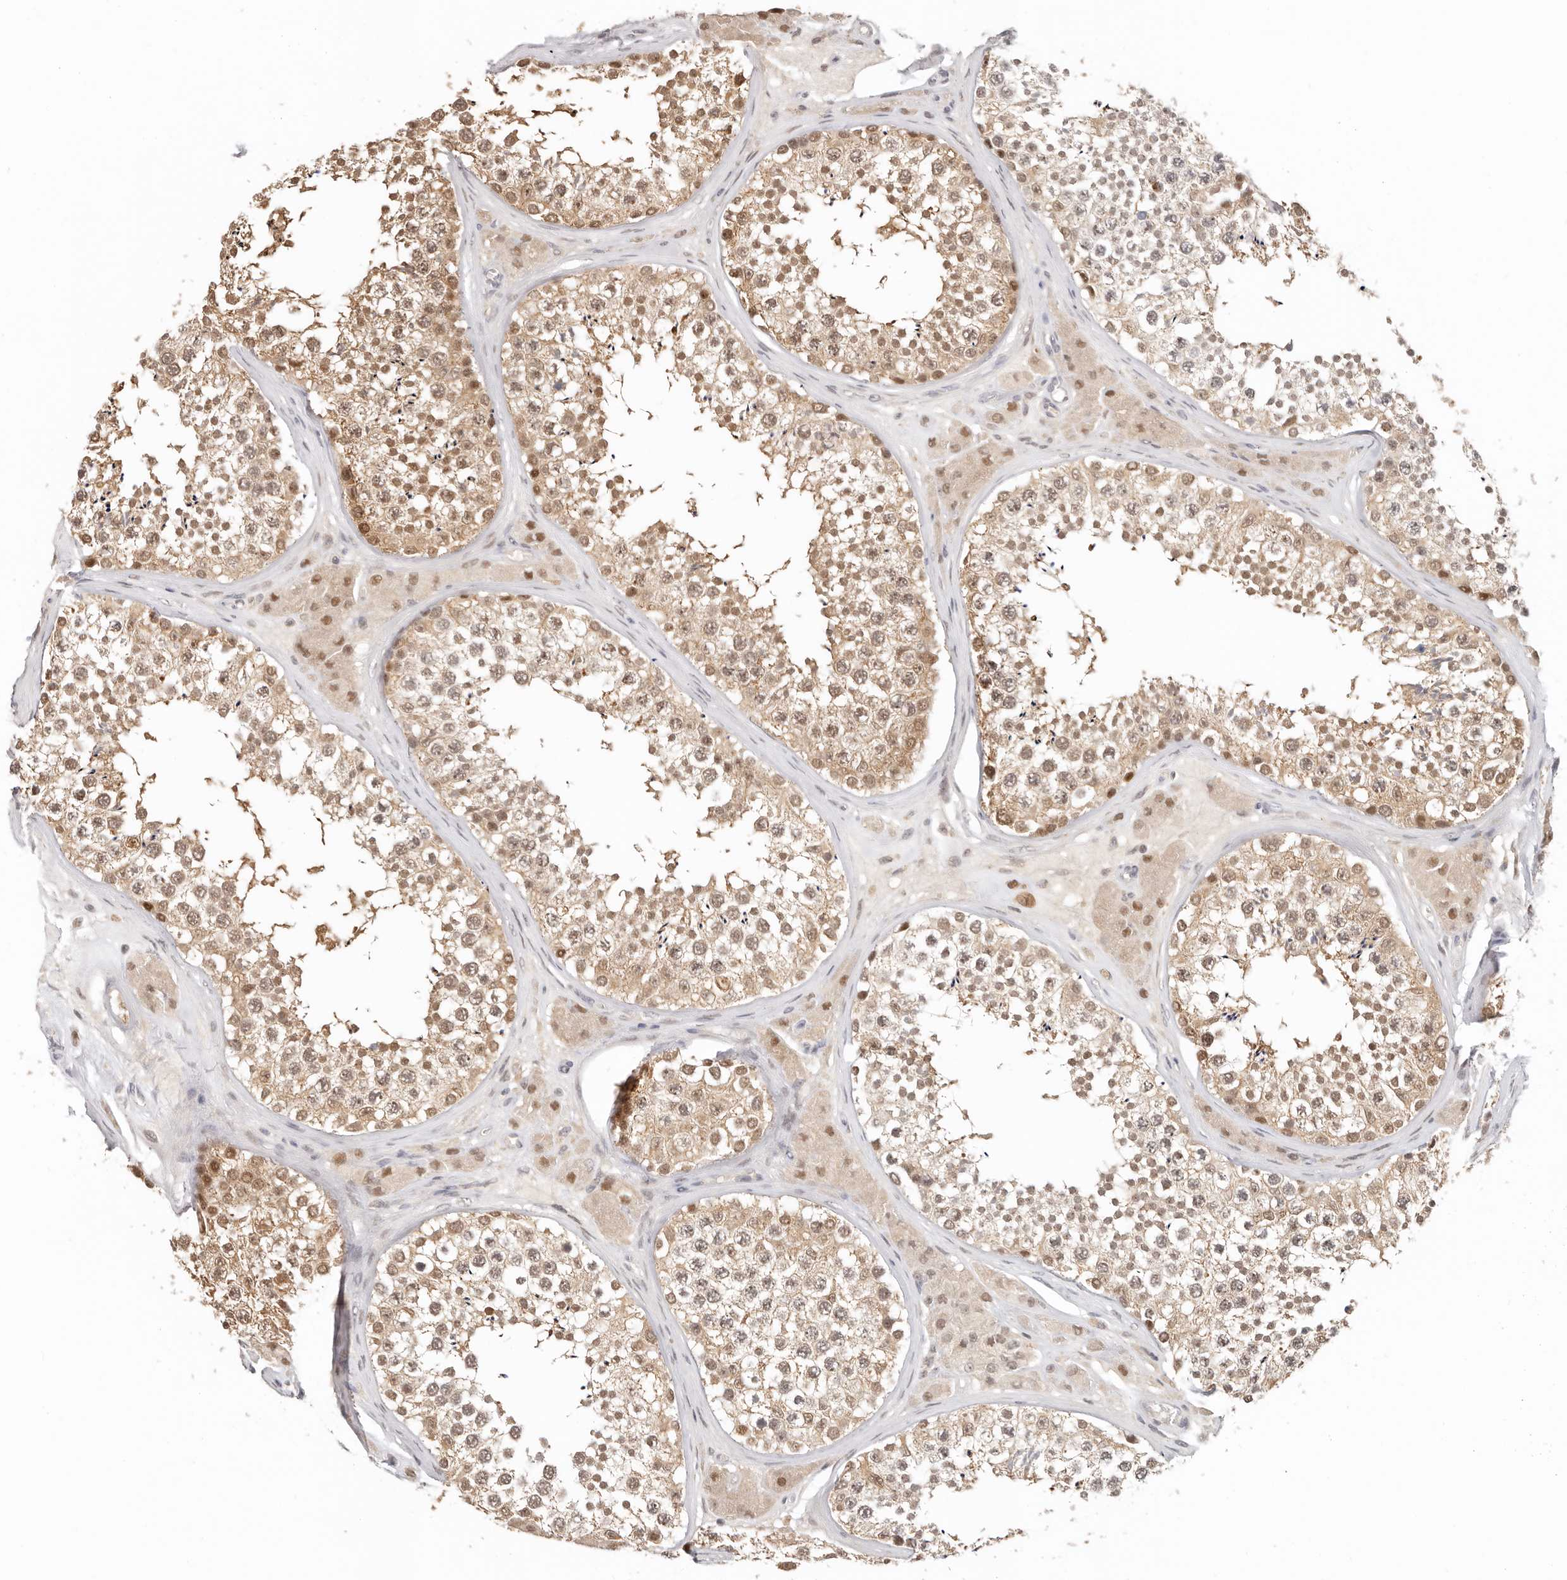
{"staining": {"intensity": "moderate", "quantity": ">75%", "location": "cytoplasmic/membranous,nuclear"}, "tissue": "testis", "cell_type": "Cells in seminiferous ducts", "image_type": "normal", "snomed": [{"axis": "morphology", "description": "Normal tissue, NOS"}, {"axis": "topography", "description": "Testis"}], "caption": "The image demonstrates immunohistochemical staining of benign testis. There is moderate cytoplasmic/membranous,nuclear staining is appreciated in approximately >75% of cells in seminiferous ducts. Using DAB (3,3'-diaminobenzidine) (brown) and hematoxylin (blue) stains, captured at high magnification using brightfield microscopy.", "gene": "LARP7", "patient": {"sex": "male", "age": 46}}